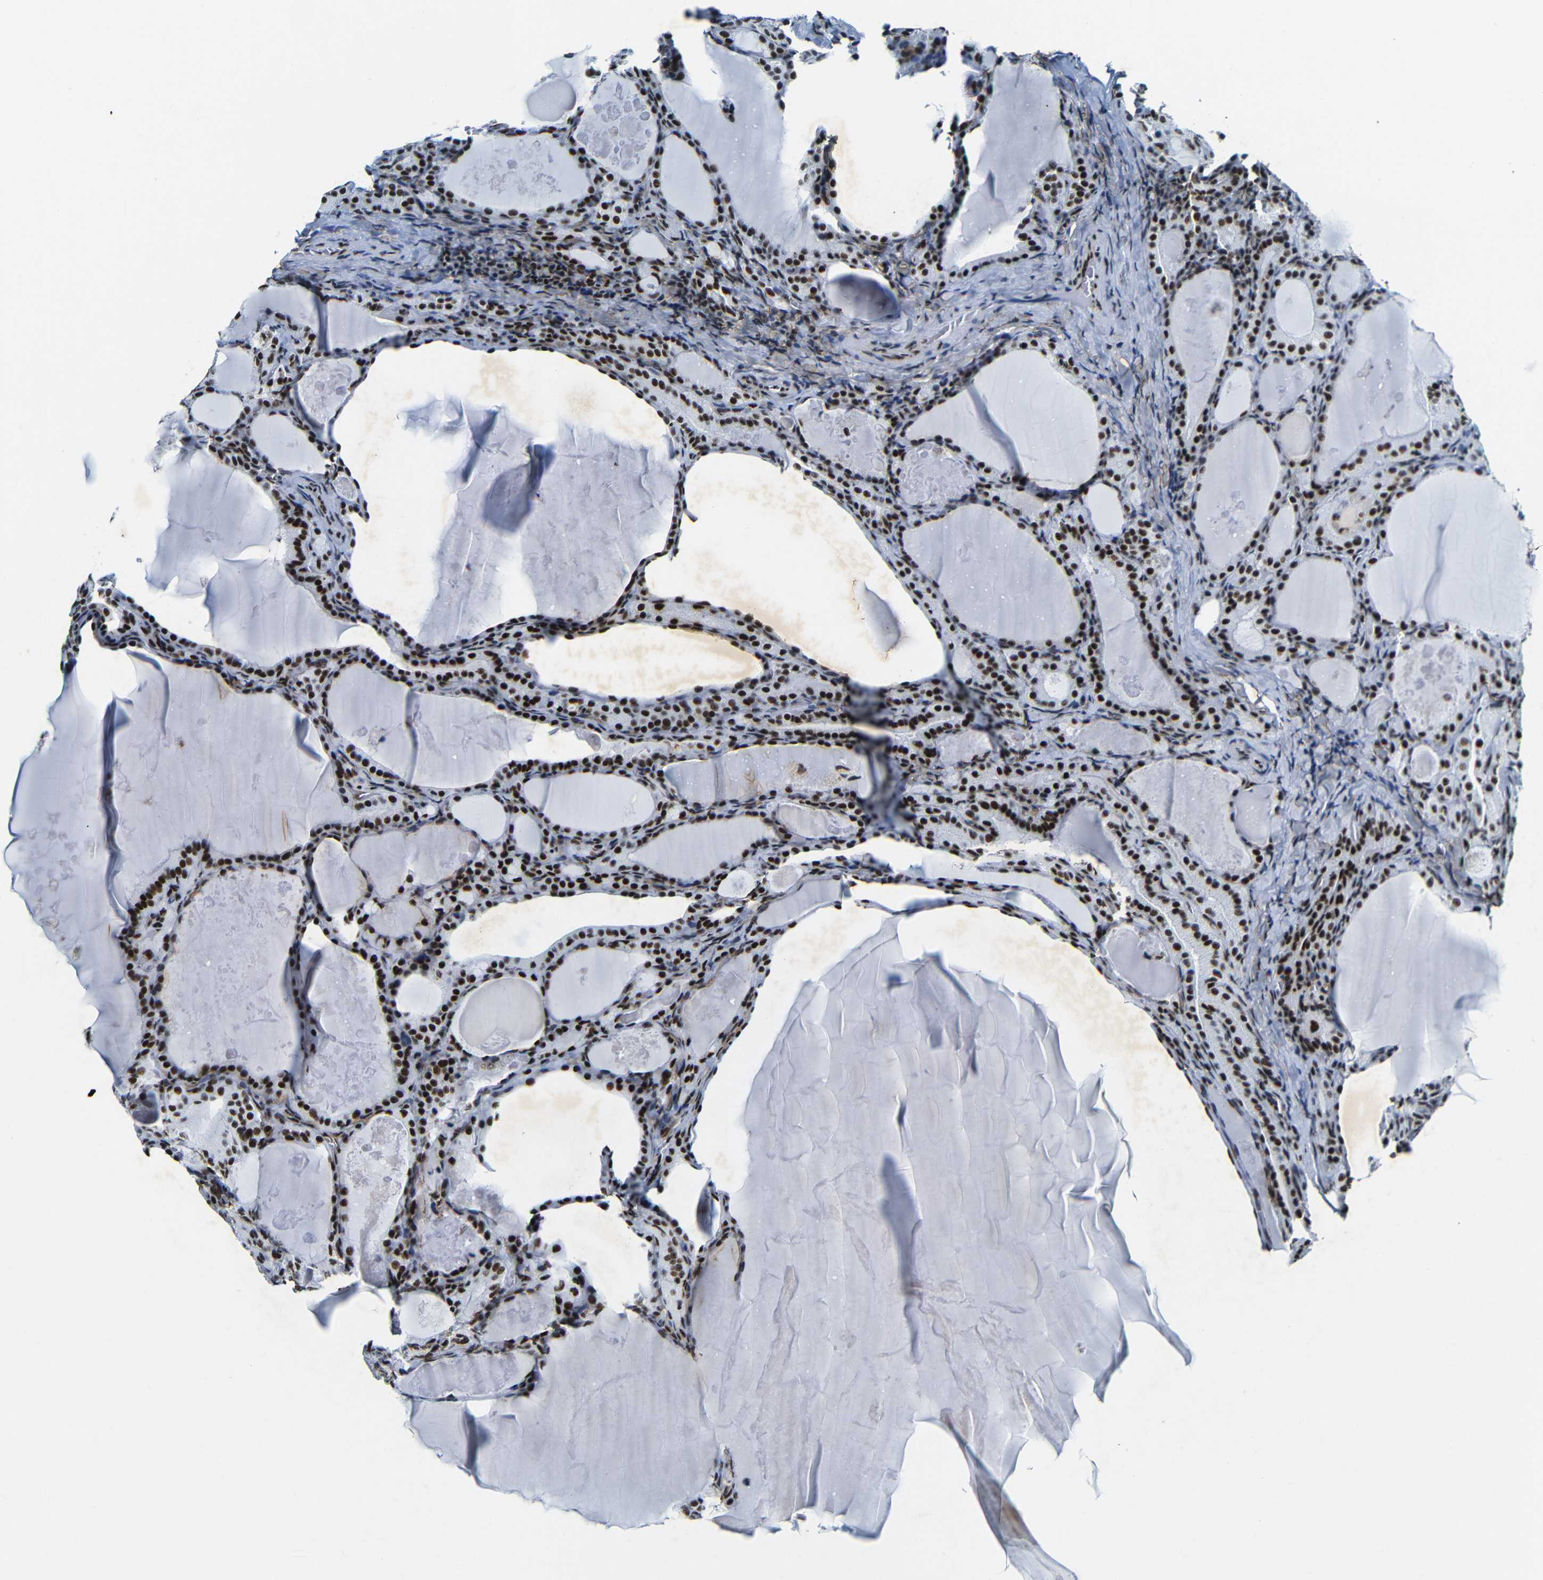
{"staining": {"intensity": "strong", "quantity": ">75%", "location": "nuclear"}, "tissue": "thyroid cancer", "cell_type": "Tumor cells", "image_type": "cancer", "snomed": [{"axis": "morphology", "description": "Papillary adenocarcinoma, NOS"}, {"axis": "topography", "description": "Thyroid gland"}], "caption": "Papillary adenocarcinoma (thyroid) stained with DAB (3,3'-diaminobenzidine) IHC demonstrates high levels of strong nuclear staining in about >75% of tumor cells.", "gene": "SRSF1", "patient": {"sex": "female", "age": 42}}